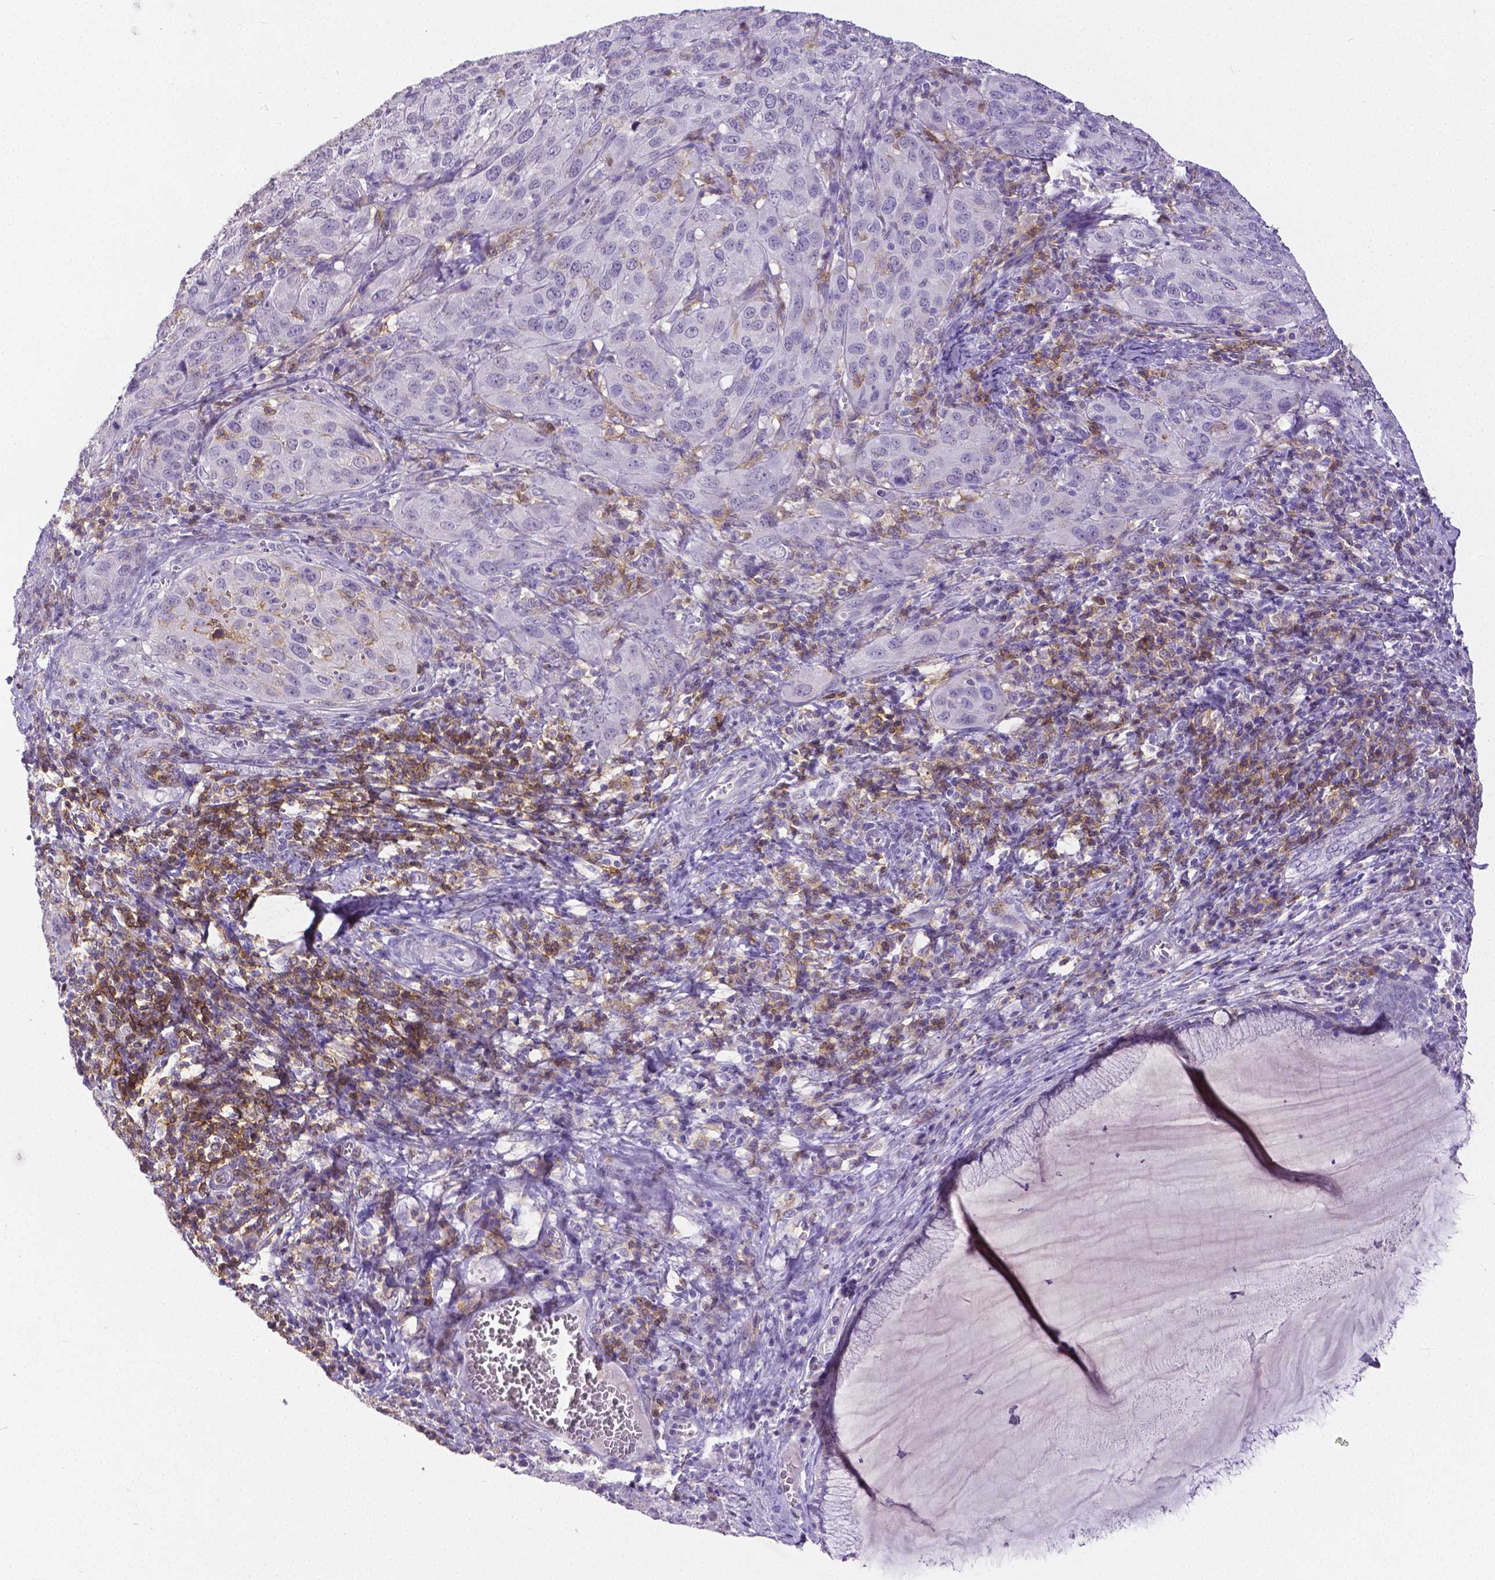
{"staining": {"intensity": "negative", "quantity": "none", "location": "none"}, "tissue": "cervical cancer", "cell_type": "Tumor cells", "image_type": "cancer", "snomed": [{"axis": "morphology", "description": "Normal tissue, NOS"}, {"axis": "morphology", "description": "Squamous cell carcinoma, NOS"}, {"axis": "topography", "description": "Cervix"}], "caption": "Tumor cells are negative for protein expression in human cervical cancer (squamous cell carcinoma).", "gene": "CD4", "patient": {"sex": "female", "age": 51}}